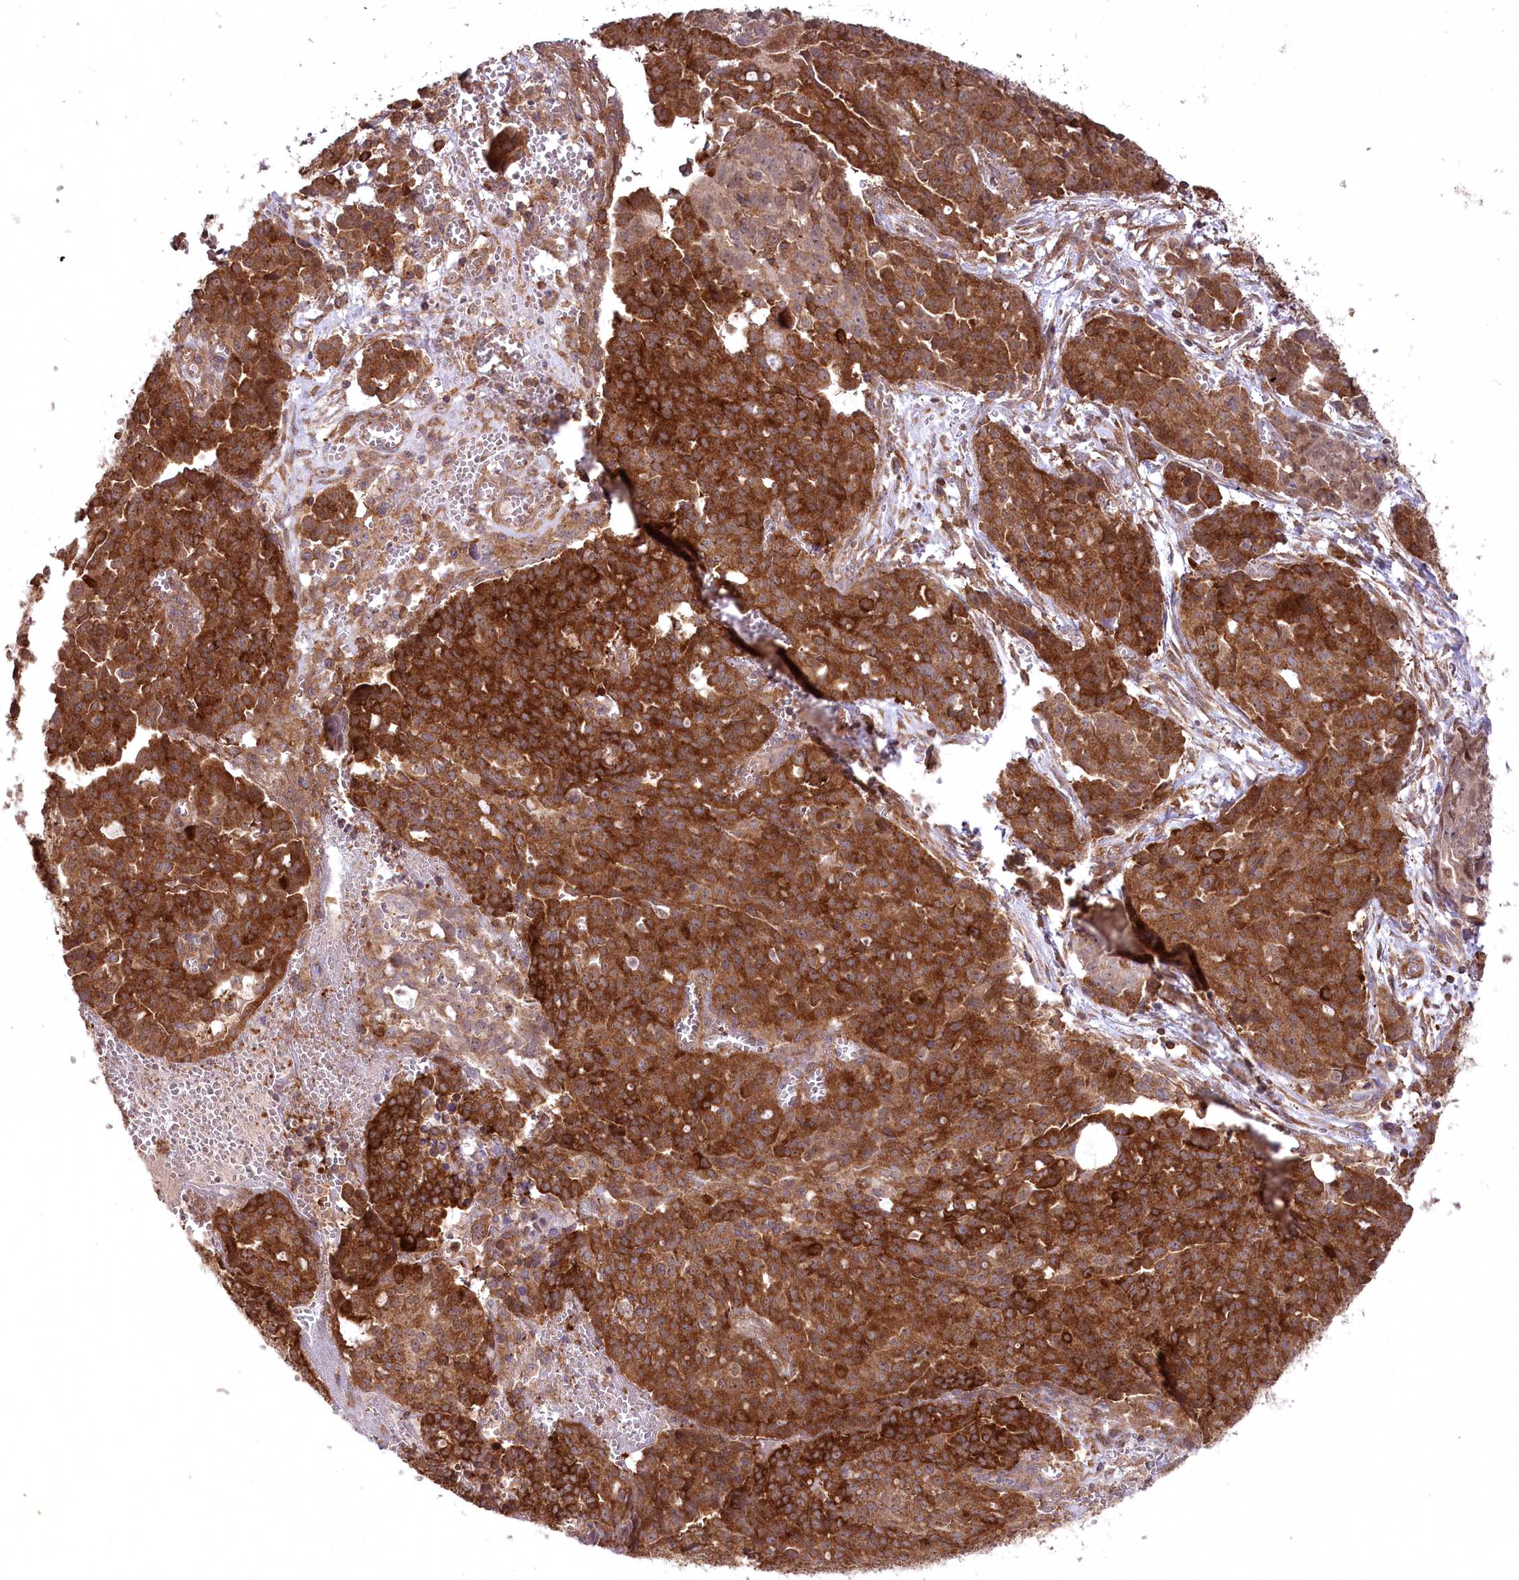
{"staining": {"intensity": "strong", "quantity": ">75%", "location": "cytoplasmic/membranous"}, "tissue": "ovarian cancer", "cell_type": "Tumor cells", "image_type": "cancer", "snomed": [{"axis": "morphology", "description": "Cystadenocarcinoma, serous, NOS"}, {"axis": "topography", "description": "Soft tissue"}, {"axis": "topography", "description": "Ovary"}], "caption": "Brown immunohistochemical staining in human ovarian serous cystadenocarcinoma reveals strong cytoplasmic/membranous positivity in about >75% of tumor cells. (DAB IHC with brightfield microscopy, high magnification).", "gene": "CCDC91", "patient": {"sex": "female", "age": 57}}